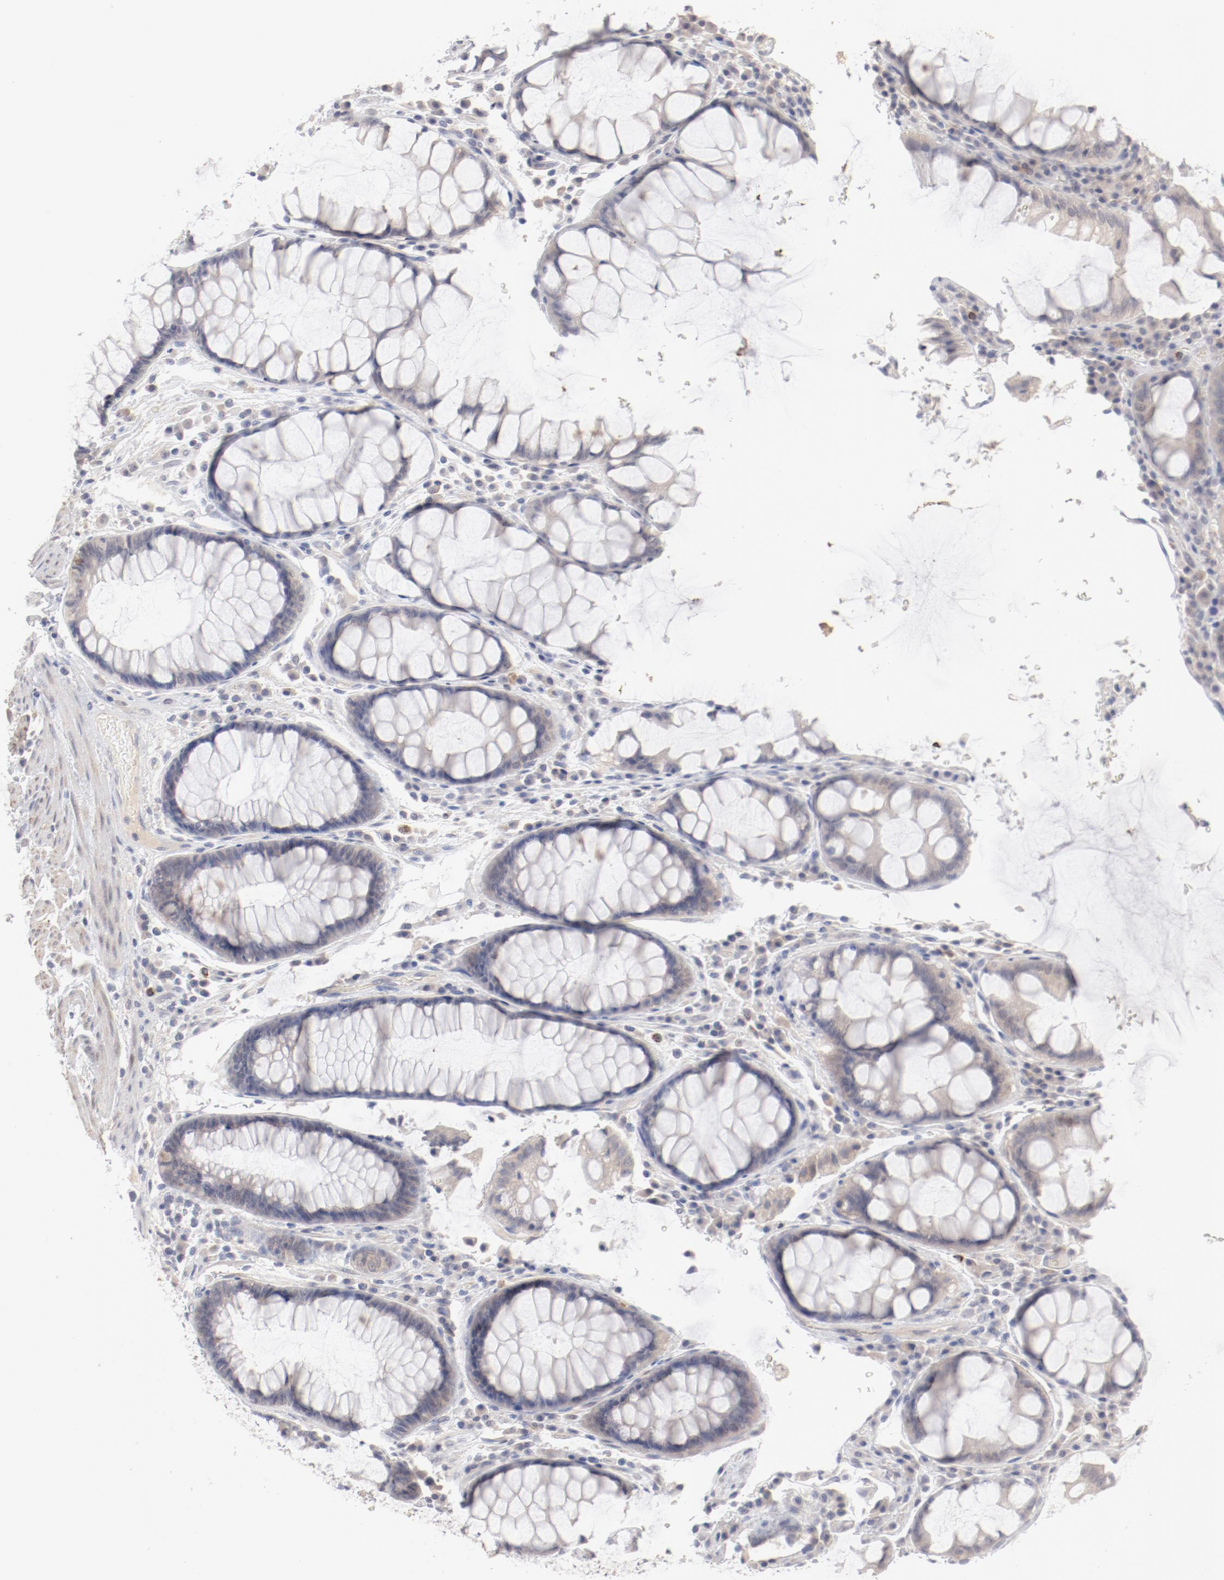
{"staining": {"intensity": "negative", "quantity": "none", "location": "none"}, "tissue": "colorectal cancer", "cell_type": "Tumor cells", "image_type": "cancer", "snomed": [{"axis": "morphology", "description": "Normal tissue, NOS"}, {"axis": "morphology", "description": "Adenocarcinoma, NOS"}, {"axis": "topography", "description": "Colon"}], "caption": "High power microscopy micrograph of an IHC histopathology image of colorectal cancer (adenocarcinoma), revealing no significant staining in tumor cells.", "gene": "SH3BGR", "patient": {"sex": "female", "age": 78}}